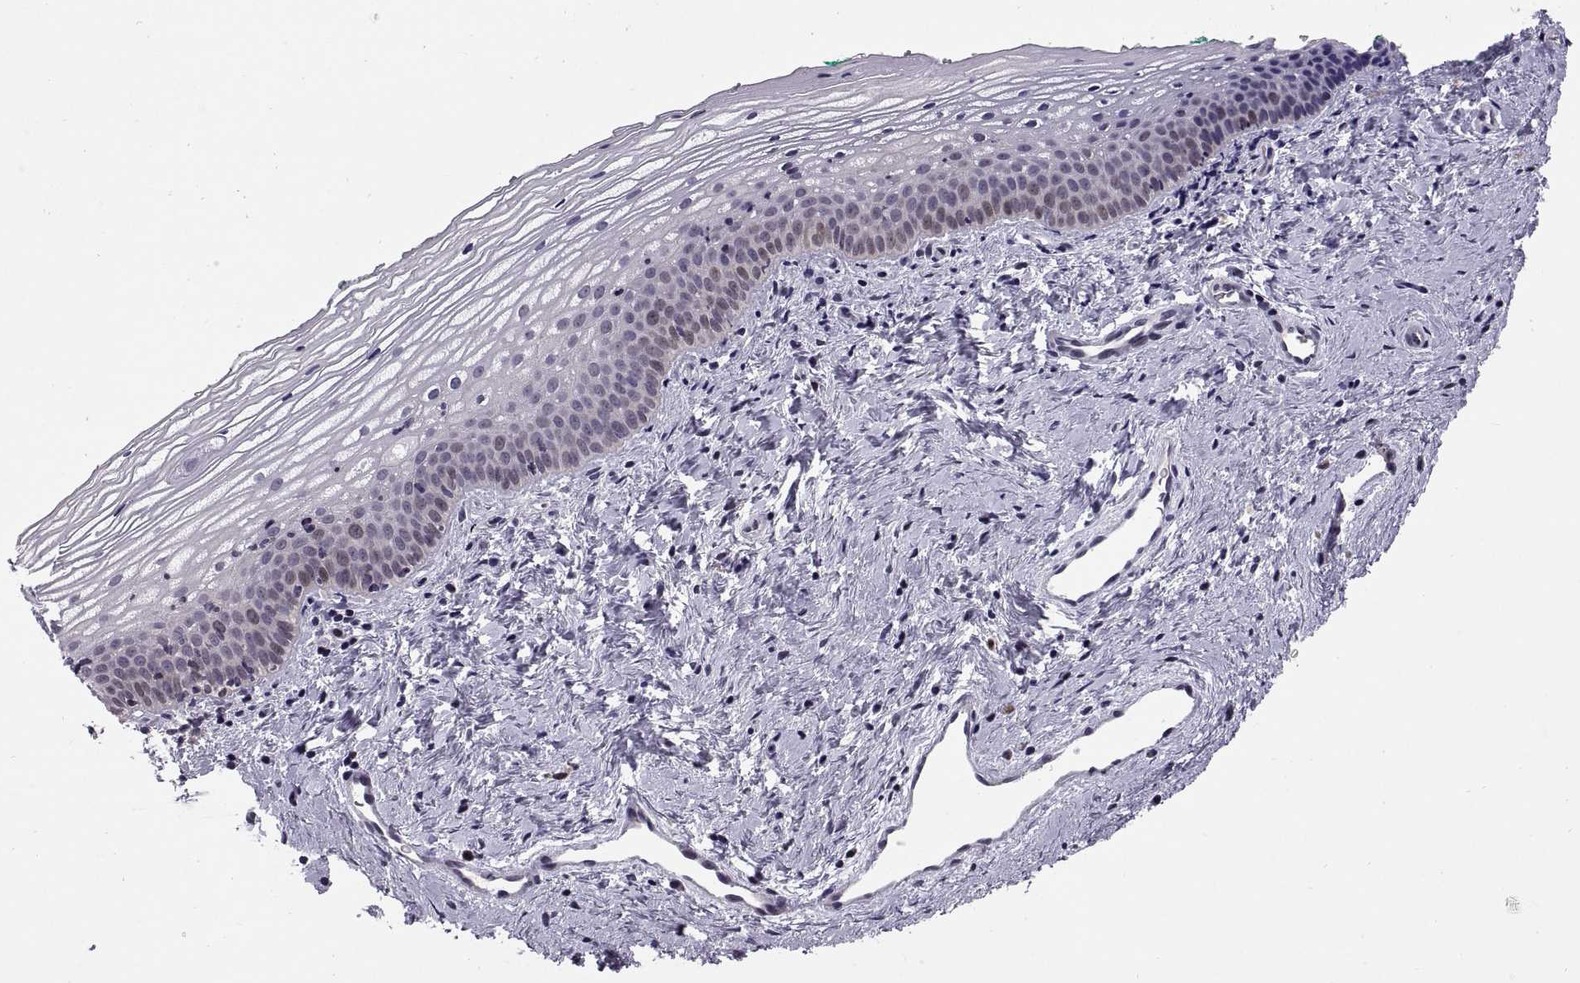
{"staining": {"intensity": "moderate", "quantity": "<25%", "location": "nuclear"}, "tissue": "vagina", "cell_type": "Squamous epithelial cells", "image_type": "normal", "snomed": [{"axis": "morphology", "description": "Normal tissue, NOS"}, {"axis": "topography", "description": "Vagina"}], "caption": "Immunohistochemistry staining of unremarkable vagina, which reveals low levels of moderate nuclear positivity in about <25% of squamous epithelial cells indicating moderate nuclear protein staining. The staining was performed using DAB (3,3'-diaminobenzidine) (brown) for protein detection and nuclei were counterstained in hematoxylin (blue).", "gene": "CHFR", "patient": {"sex": "female", "age": 44}}